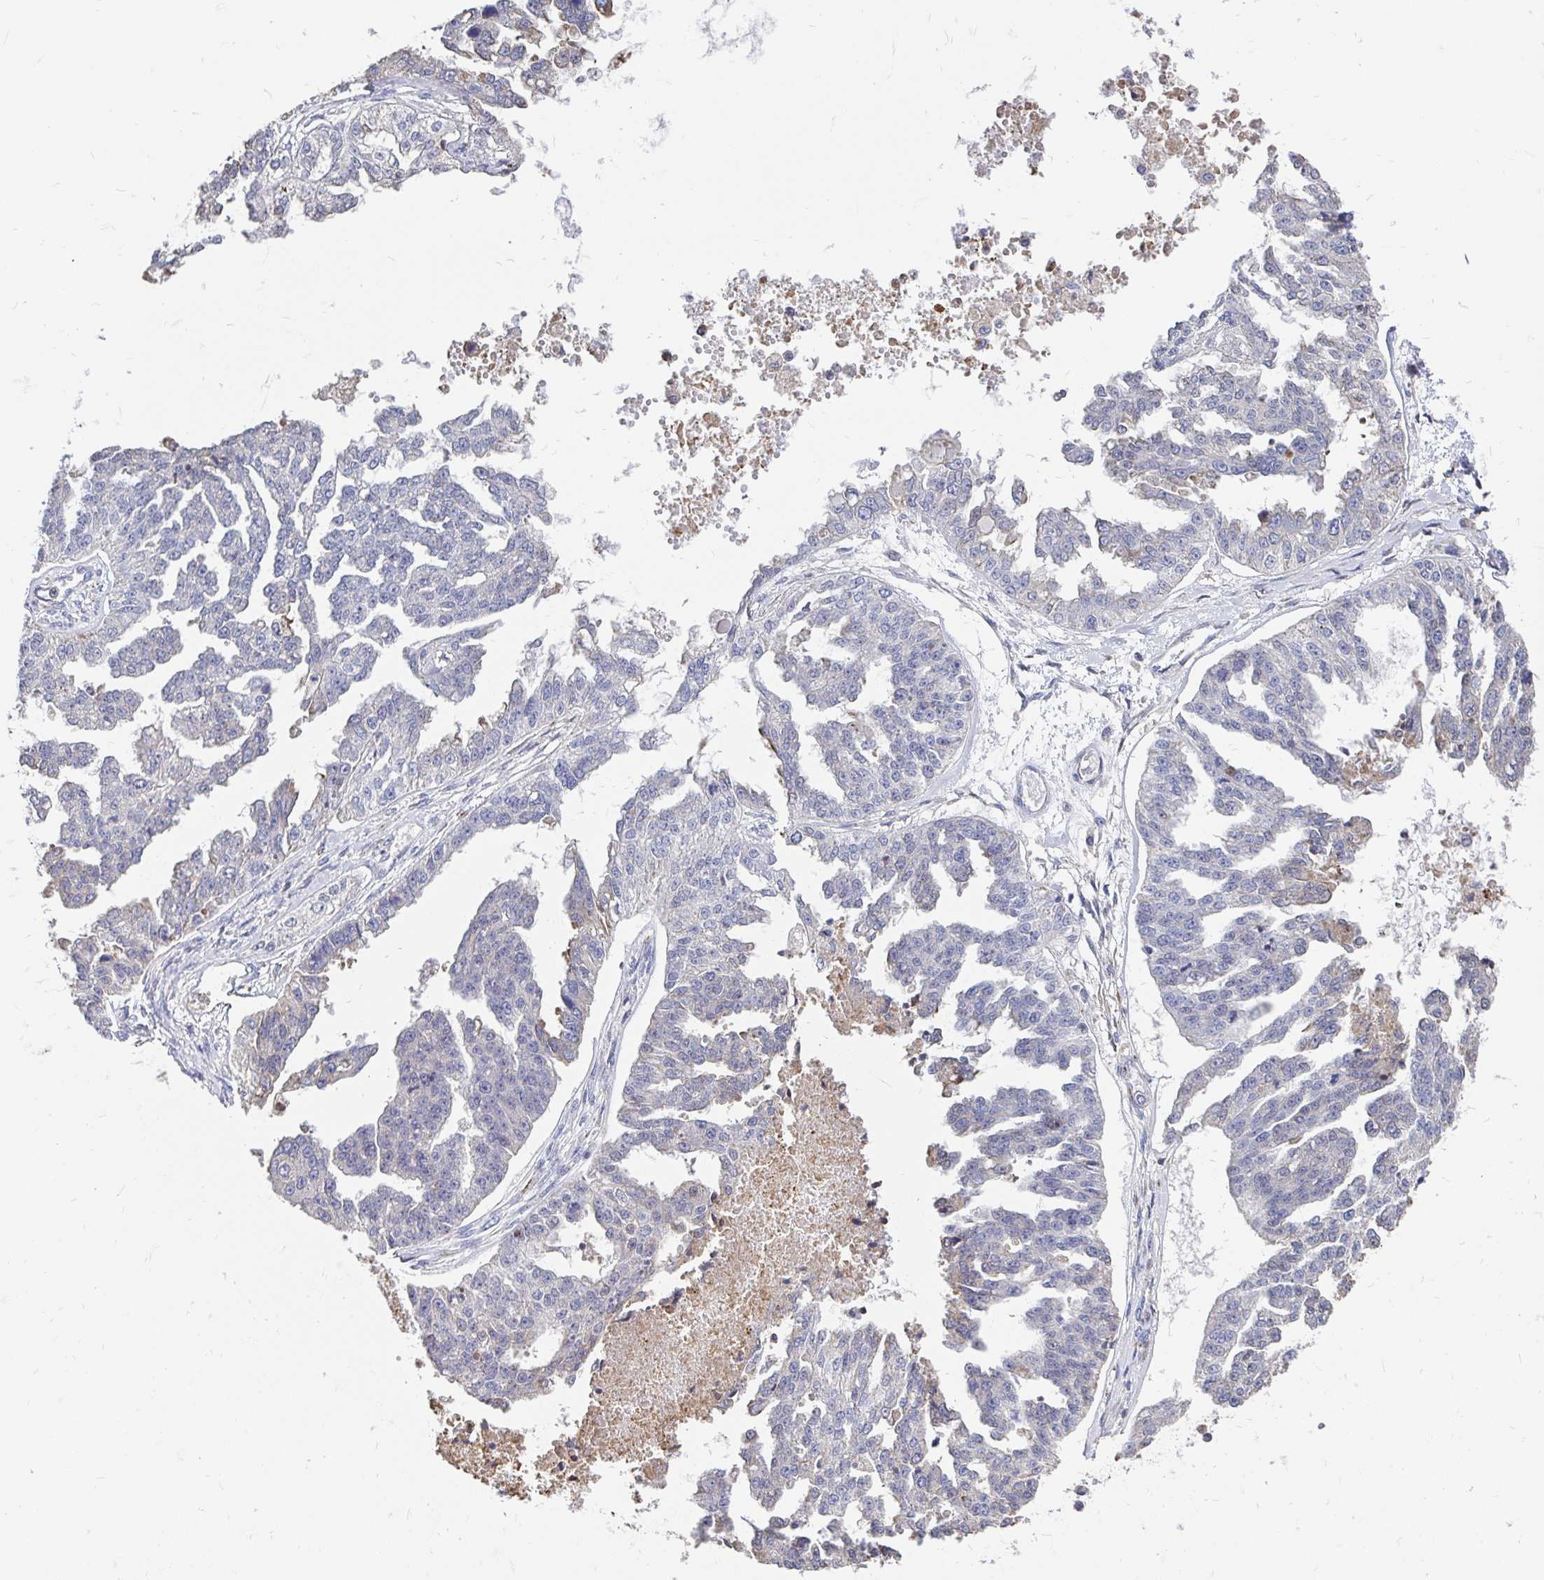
{"staining": {"intensity": "negative", "quantity": "none", "location": "none"}, "tissue": "ovarian cancer", "cell_type": "Tumor cells", "image_type": "cancer", "snomed": [{"axis": "morphology", "description": "Cystadenocarcinoma, serous, NOS"}, {"axis": "topography", "description": "Ovary"}], "caption": "The immunohistochemistry (IHC) histopathology image has no significant expression in tumor cells of ovarian cancer (serous cystadenocarcinoma) tissue.", "gene": "CDKL1", "patient": {"sex": "female", "age": 58}}